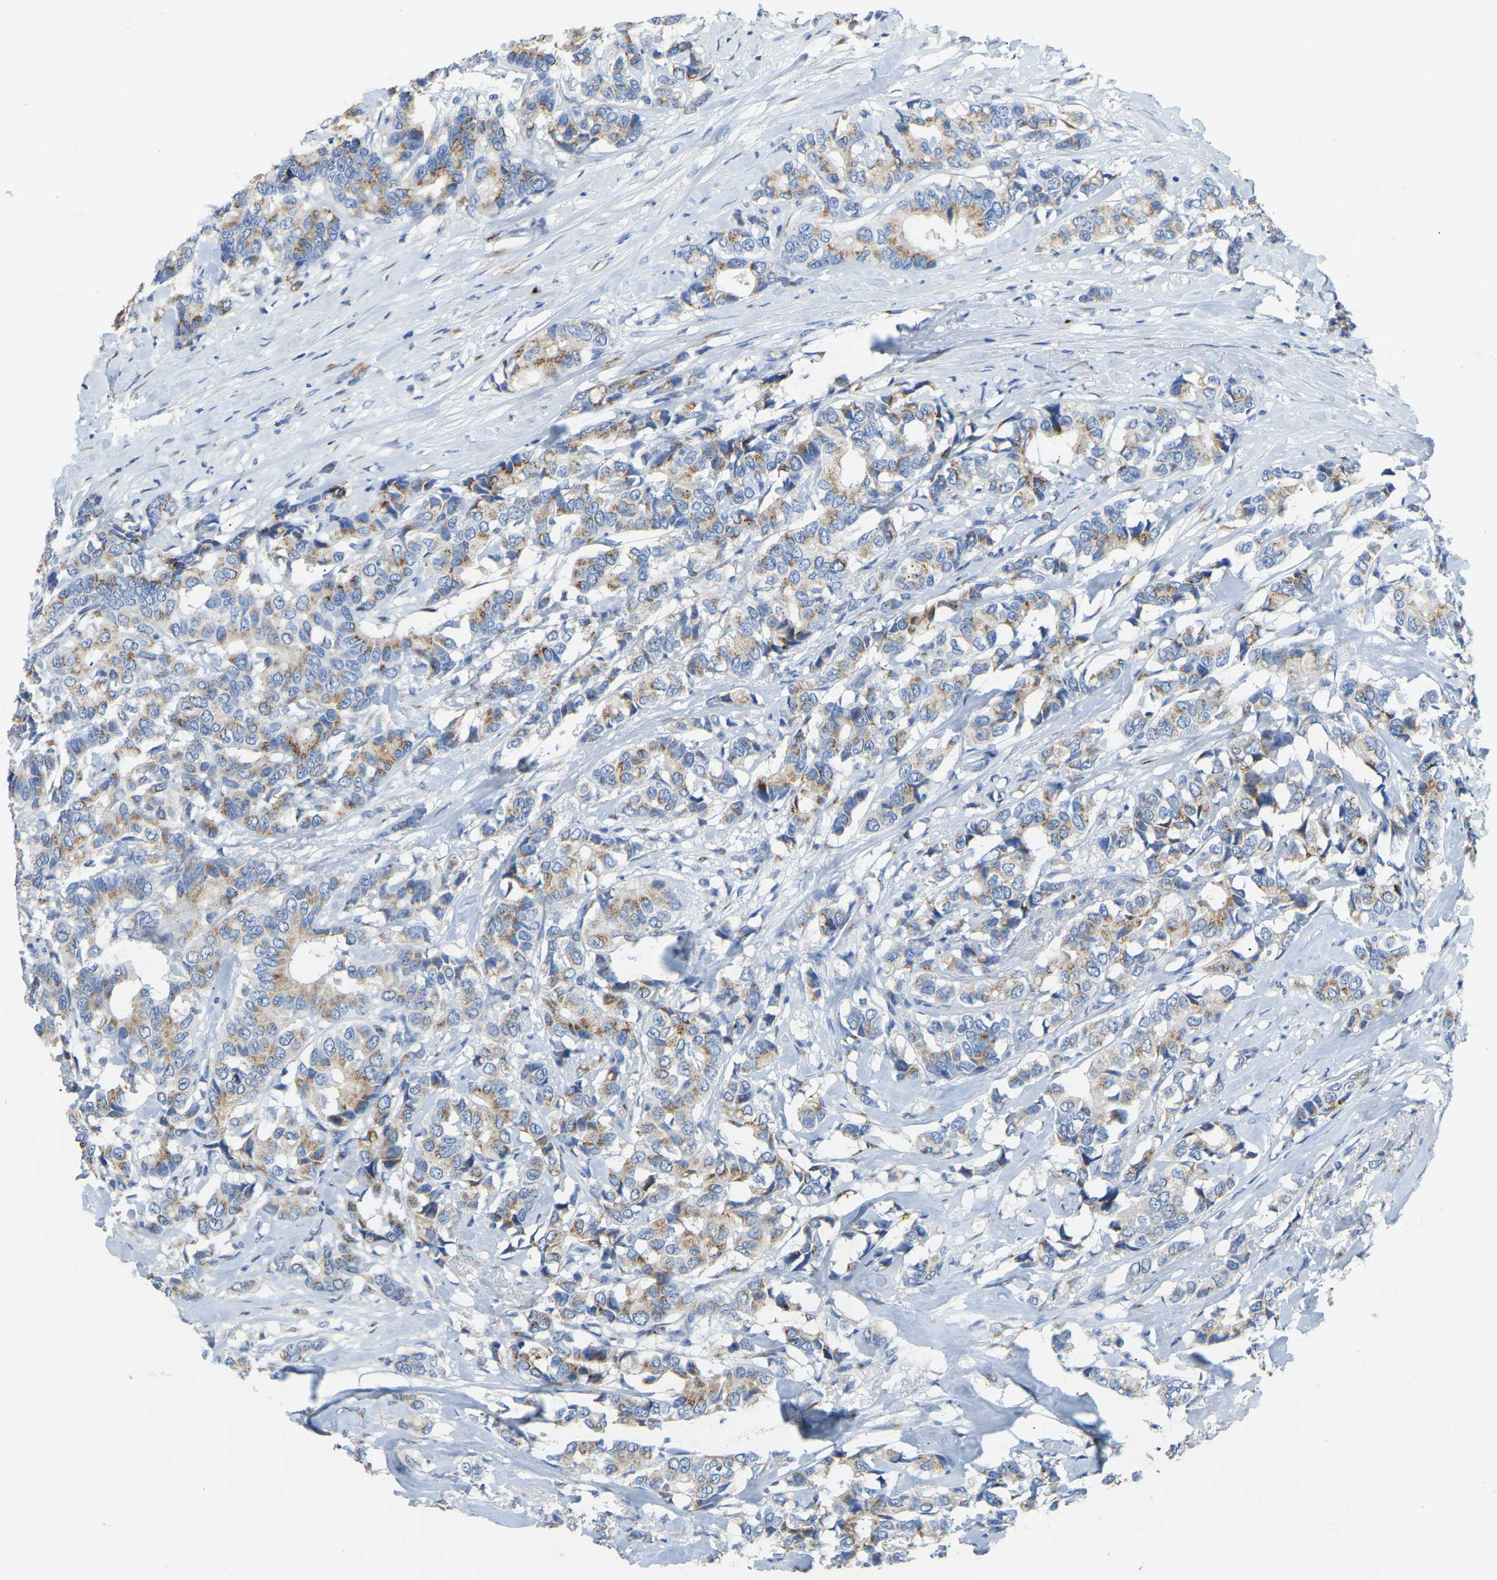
{"staining": {"intensity": "moderate", "quantity": "25%-75%", "location": "cytoplasmic/membranous"}, "tissue": "breast cancer", "cell_type": "Tumor cells", "image_type": "cancer", "snomed": [{"axis": "morphology", "description": "Duct carcinoma"}, {"axis": "topography", "description": "Breast"}], "caption": "This is an image of IHC staining of breast cancer, which shows moderate positivity in the cytoplasmic/membranous of tumor cells.", "gene": "FAM174A", "patient": {"sex": "female", "age": 87}}